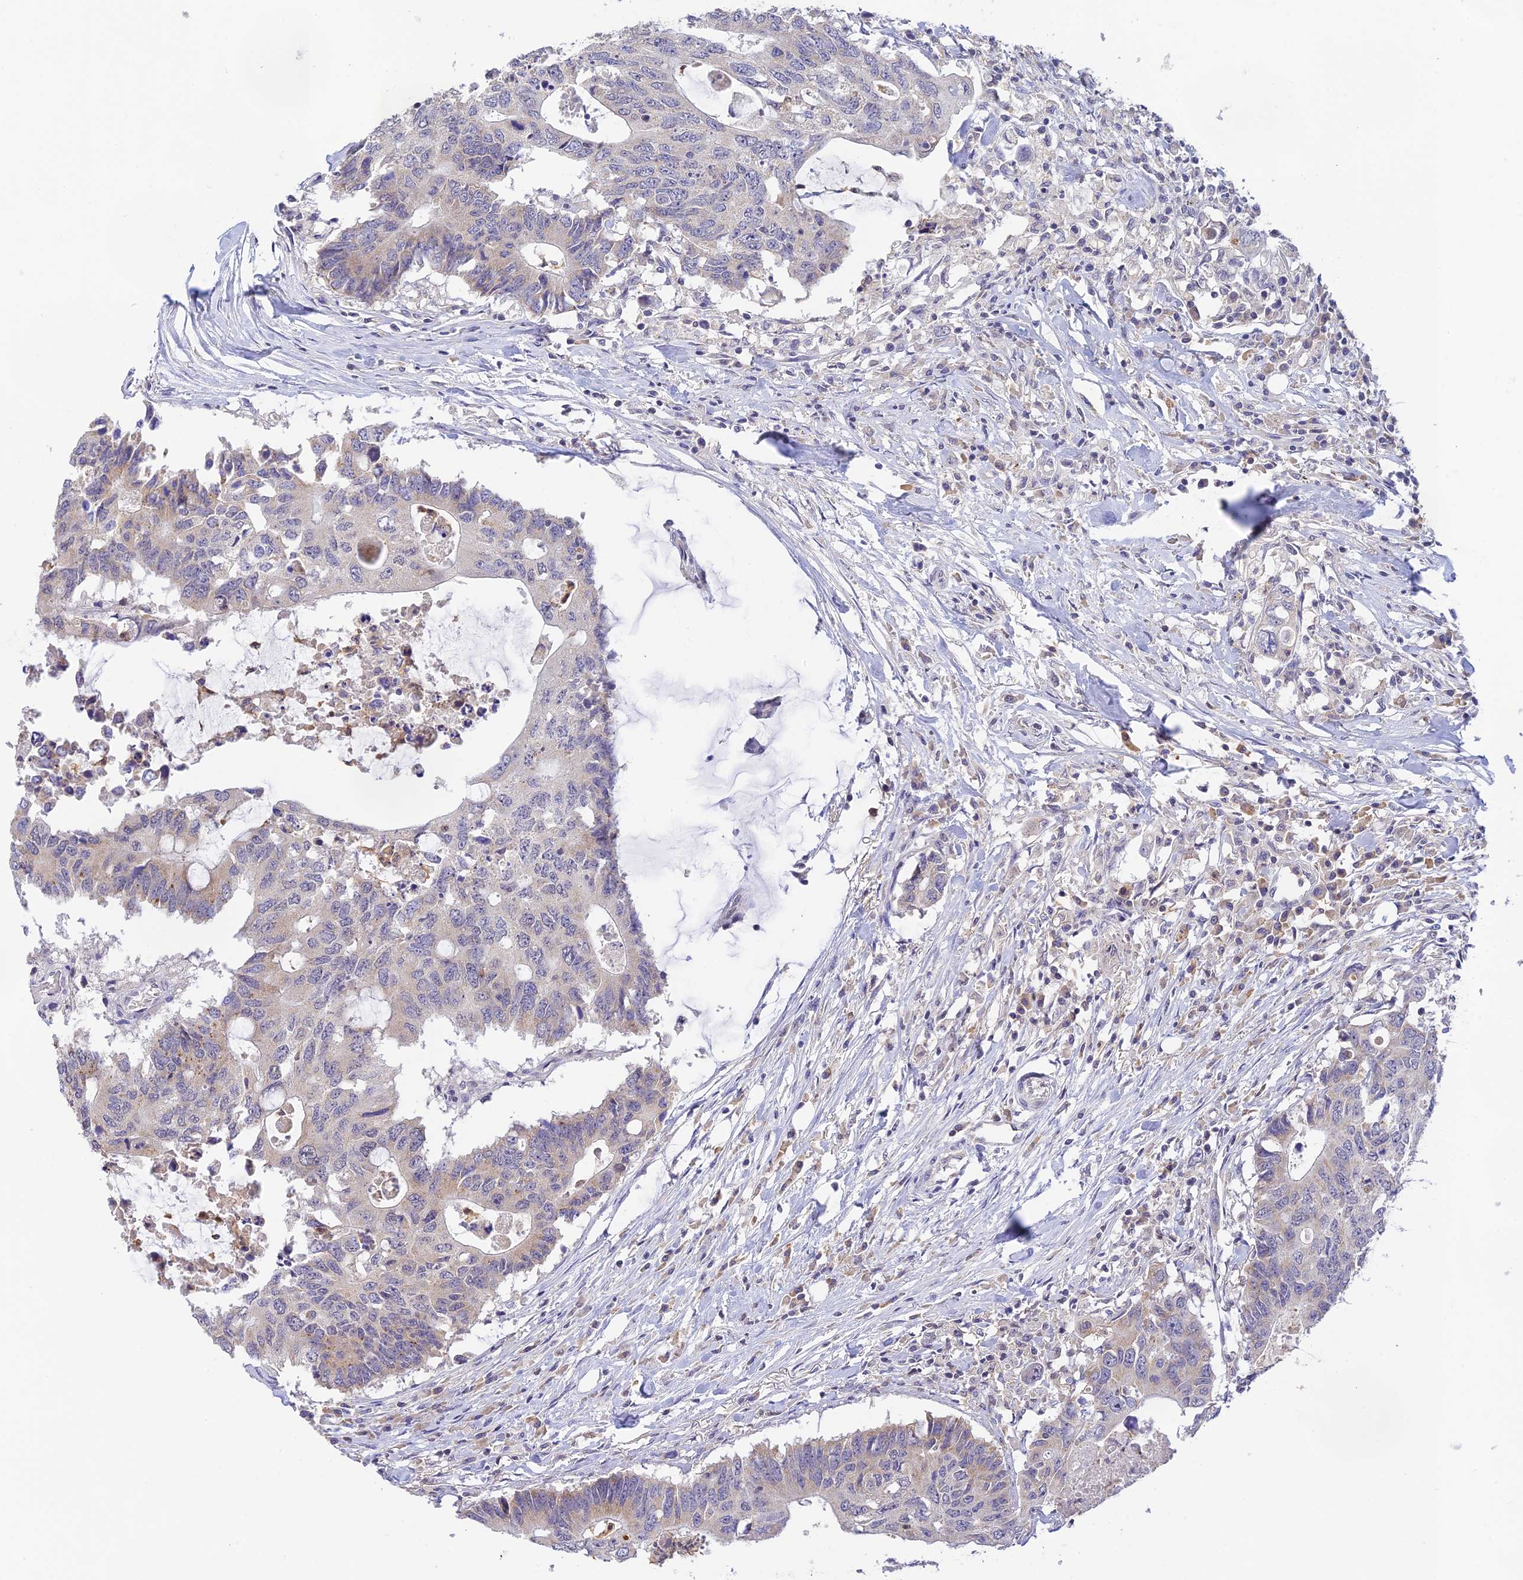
{"staining": {"intensity": "negative", "quantity": "none", "location": "none"}, "tissue": "colorectal cancer", "cell_type": "Tumor cells", "image_type": "cancer", "snomed": [{"axis": "morphology", "description": "Adenocarcinoma, NOS"}, {"axis": "topography", "description": "Colon"}], "caption": "This histopathology image is of colorectal adenocarcinoma stained with IHC to label a protein in brown with the nuclei are counter-stained blue. There is no staining in tumor cells.", "gene": "PEX16", "patient": {"sex": "male", "age": 71}}